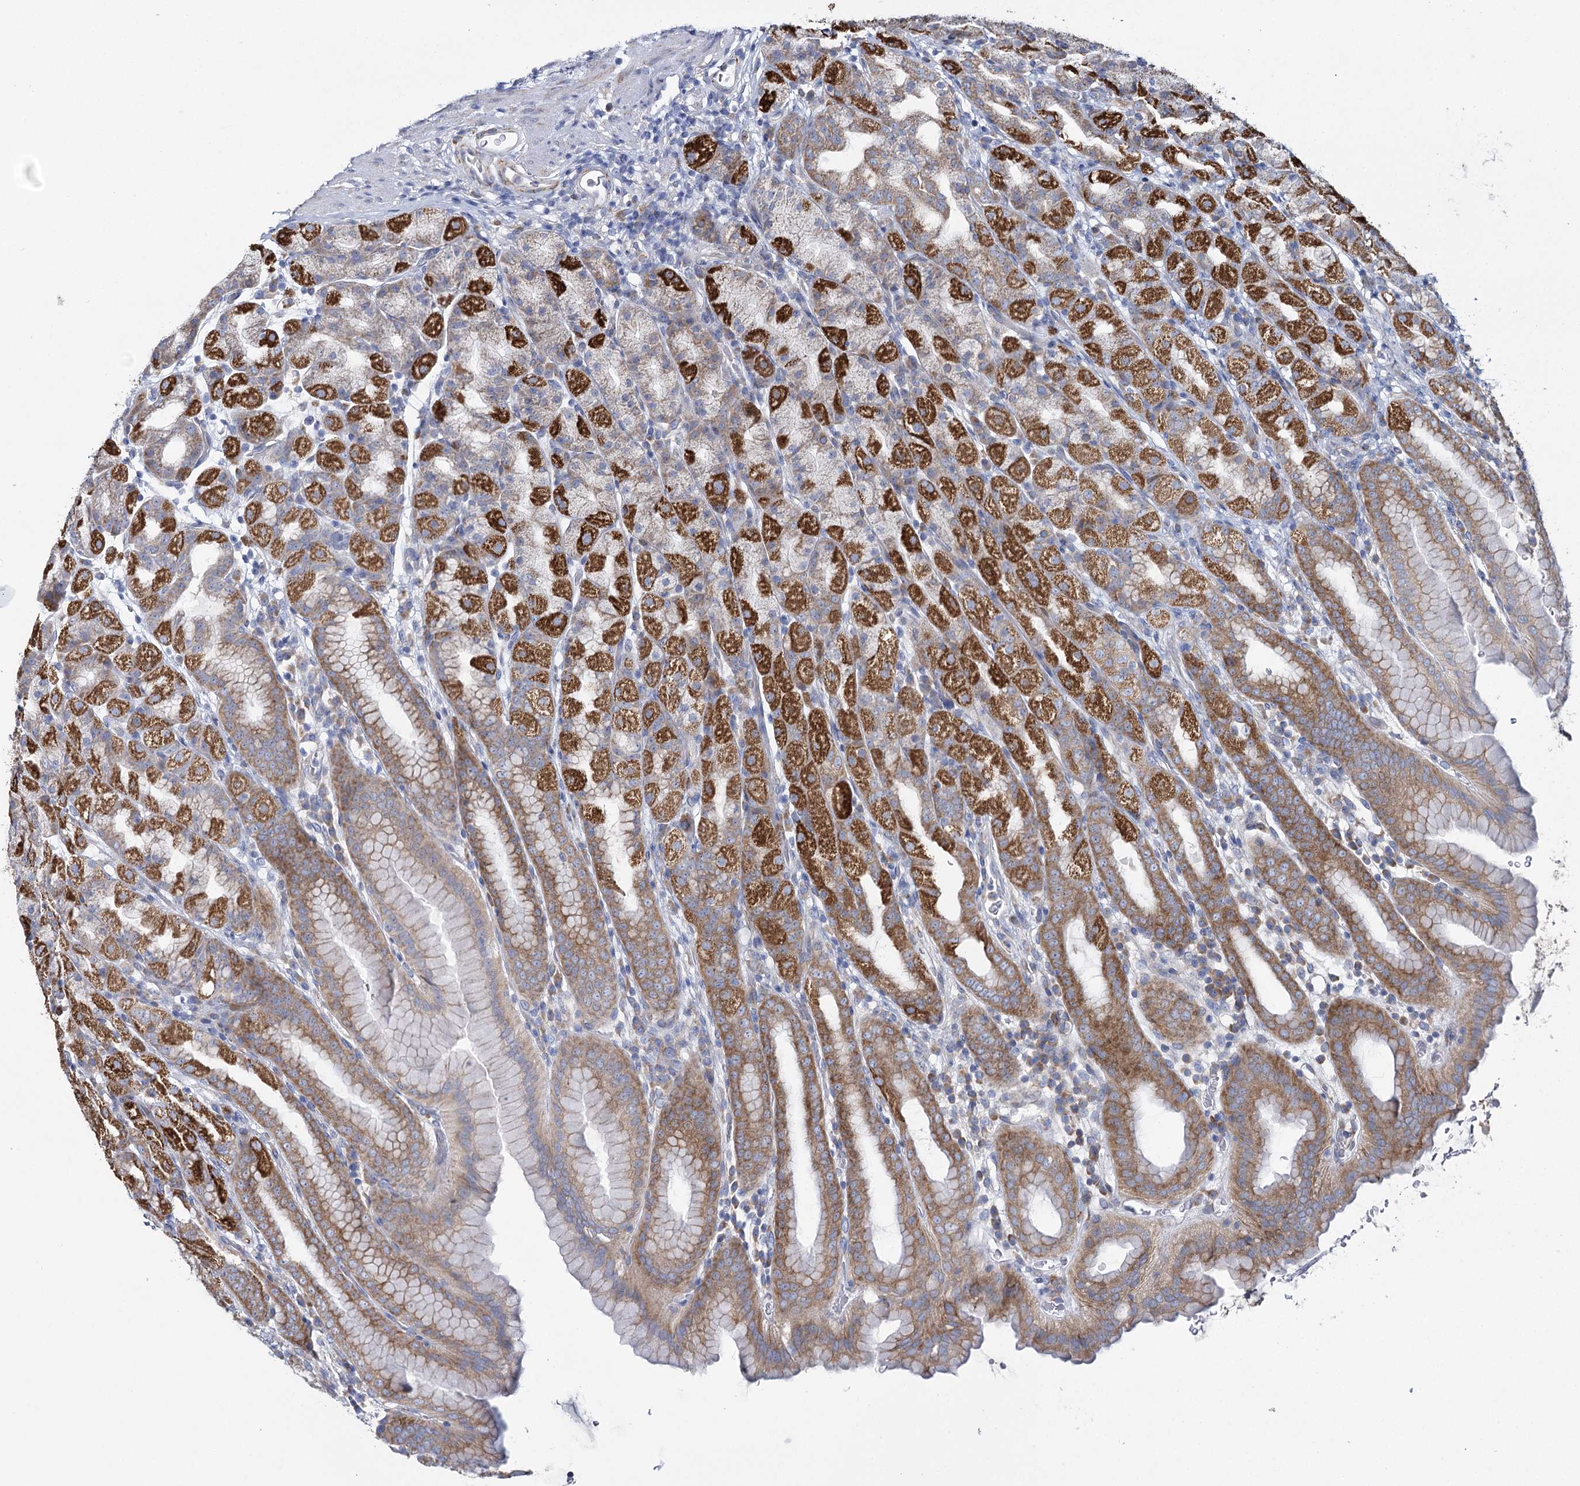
{"staining": {"intensity": "strong", "quantity": "25%-75%", "location": "cytoplasmic/membranous"}, "tissue": "stomach", "cell_type": "Glandular cells", "image_type": "normal", "snomed": [{"axis": "morphology", "description": "Normal tissue, NOS"}, {"axis": "topography", "description": "Stomach, upper"}], "caption": "Brown immunohistochemical staining in benign human stomach shows strong cytoplasmic/membranous expression in approximately 25%-75% of glandular cells.", "gene": "THUMPD3", "patient": {"sex": "male", "age": 68}}